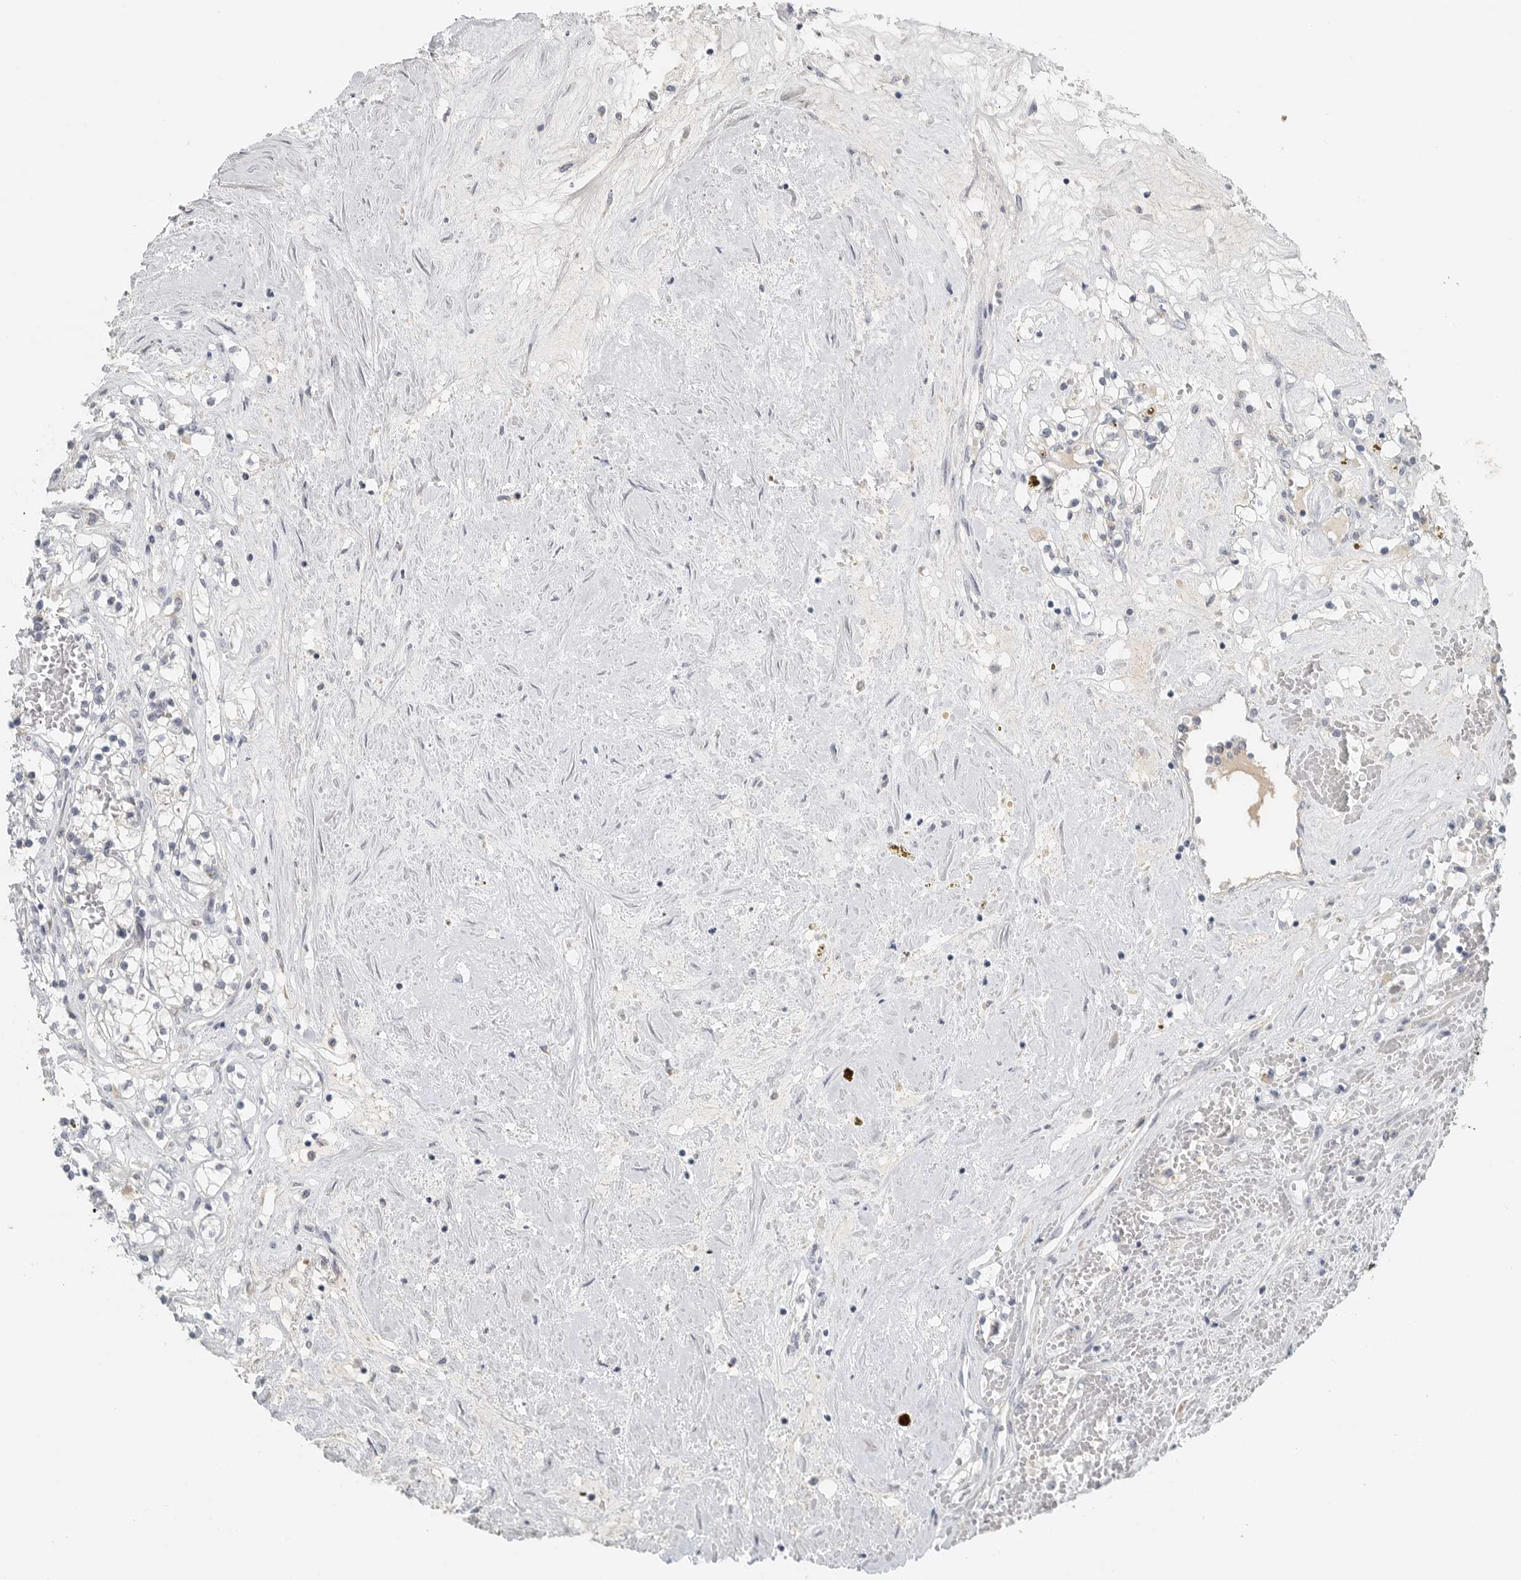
{"staining": {"intensity": "negative", "quantity": "none", "location": "none"}, "tissue": "renal cancer", "cell_type": "Tumor cells", "image_type": "cancer", "snomed": [{"axis": "morphology", "description": "Normal tissue, NOS"}, {"axis": "morphology", "description": "Adenocarcinoma, NOS"}, {"axis": "topography", "description": "Kidney"}], "caption": "IHC image of renal adenocarcinoma stained for a protein (brown), which demonstrates no staining in tumor cells.", "gene": "PAM", "patient": {"sex": "male", "age": 68}}